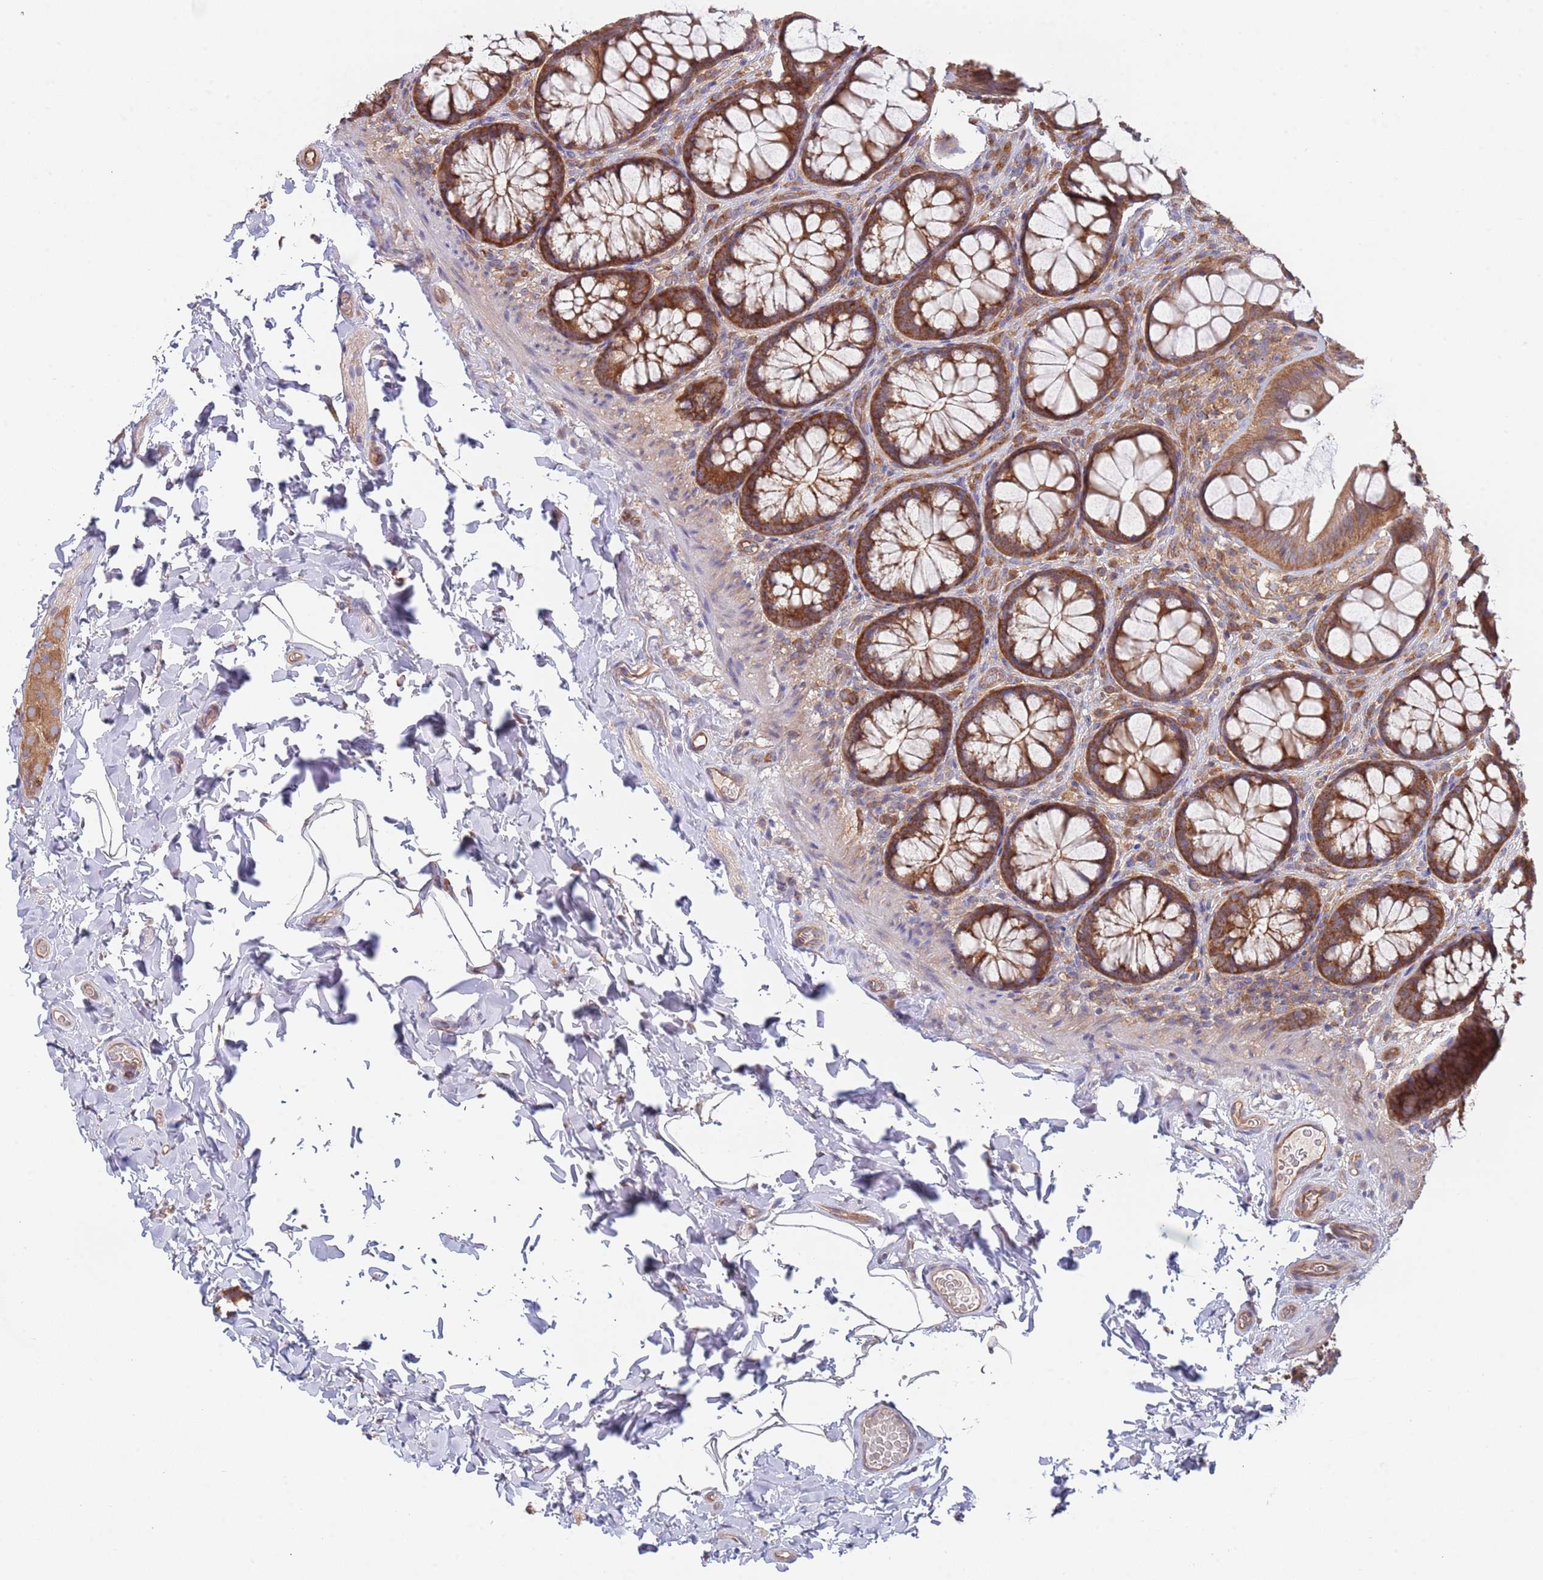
{"staining": {"intensity": "negative", "quantity": "none", "location": "none"}, "tissue": "colon", "cell_type": "Endothelial cells", "image_type": "normal", "snomed": [{"axis": "morphology", "description": "Normal tissue, NOS"}, {"axis": "topography", "description": "Colon"}], "caption": "IHC of unremarkable colon demonstrates no expression in endothelial cells. (Stains: DAB (3,3'-diaminobenzidine) IHC with hematoxylin counter stain, Microscopy: brightfield microscopy at high magnification).", "gene": "EIF3F", "patient": {"sex": "male", "age": 46}}